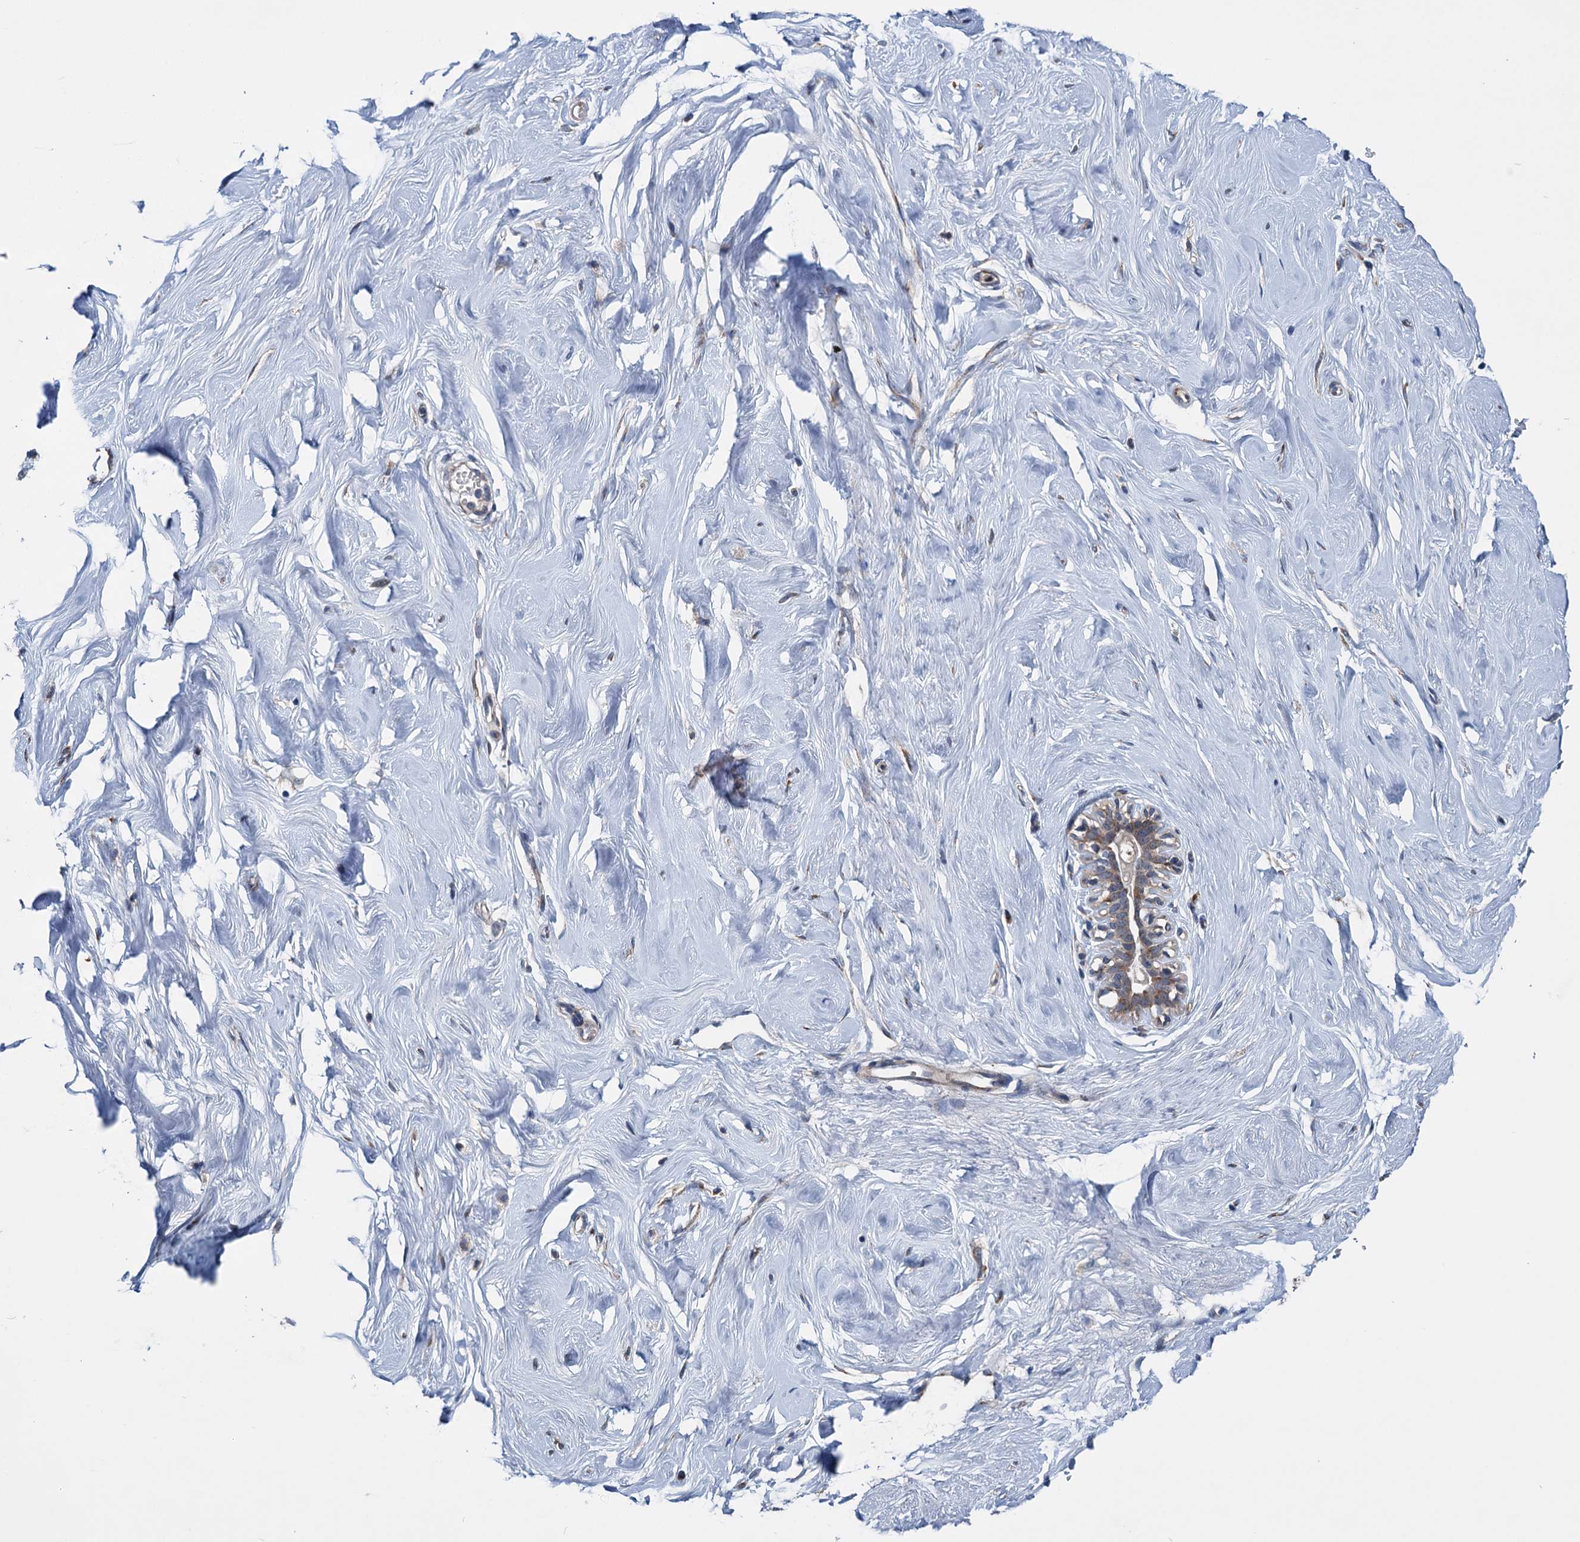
{"staining": {"intensity": "negative", "quantity": "none", "location": "none"}, "tissue": "breast", "cell_type": "Adipocytes", "image_type": "normal", "snomed": [{"axis": "morphology", "description": "Normal tissue, NOS"}, {"axis": "morphology", "description": "Adenoma, NOS"}, {"axis": "topography", "description": "Breast"}], "caption": "Human breast stained for a protein using immunohistochemistry (IHC) shows no expression in adipocytes.", "gene": "EYA4", "patient": {"sex": "female", "age": 23}}